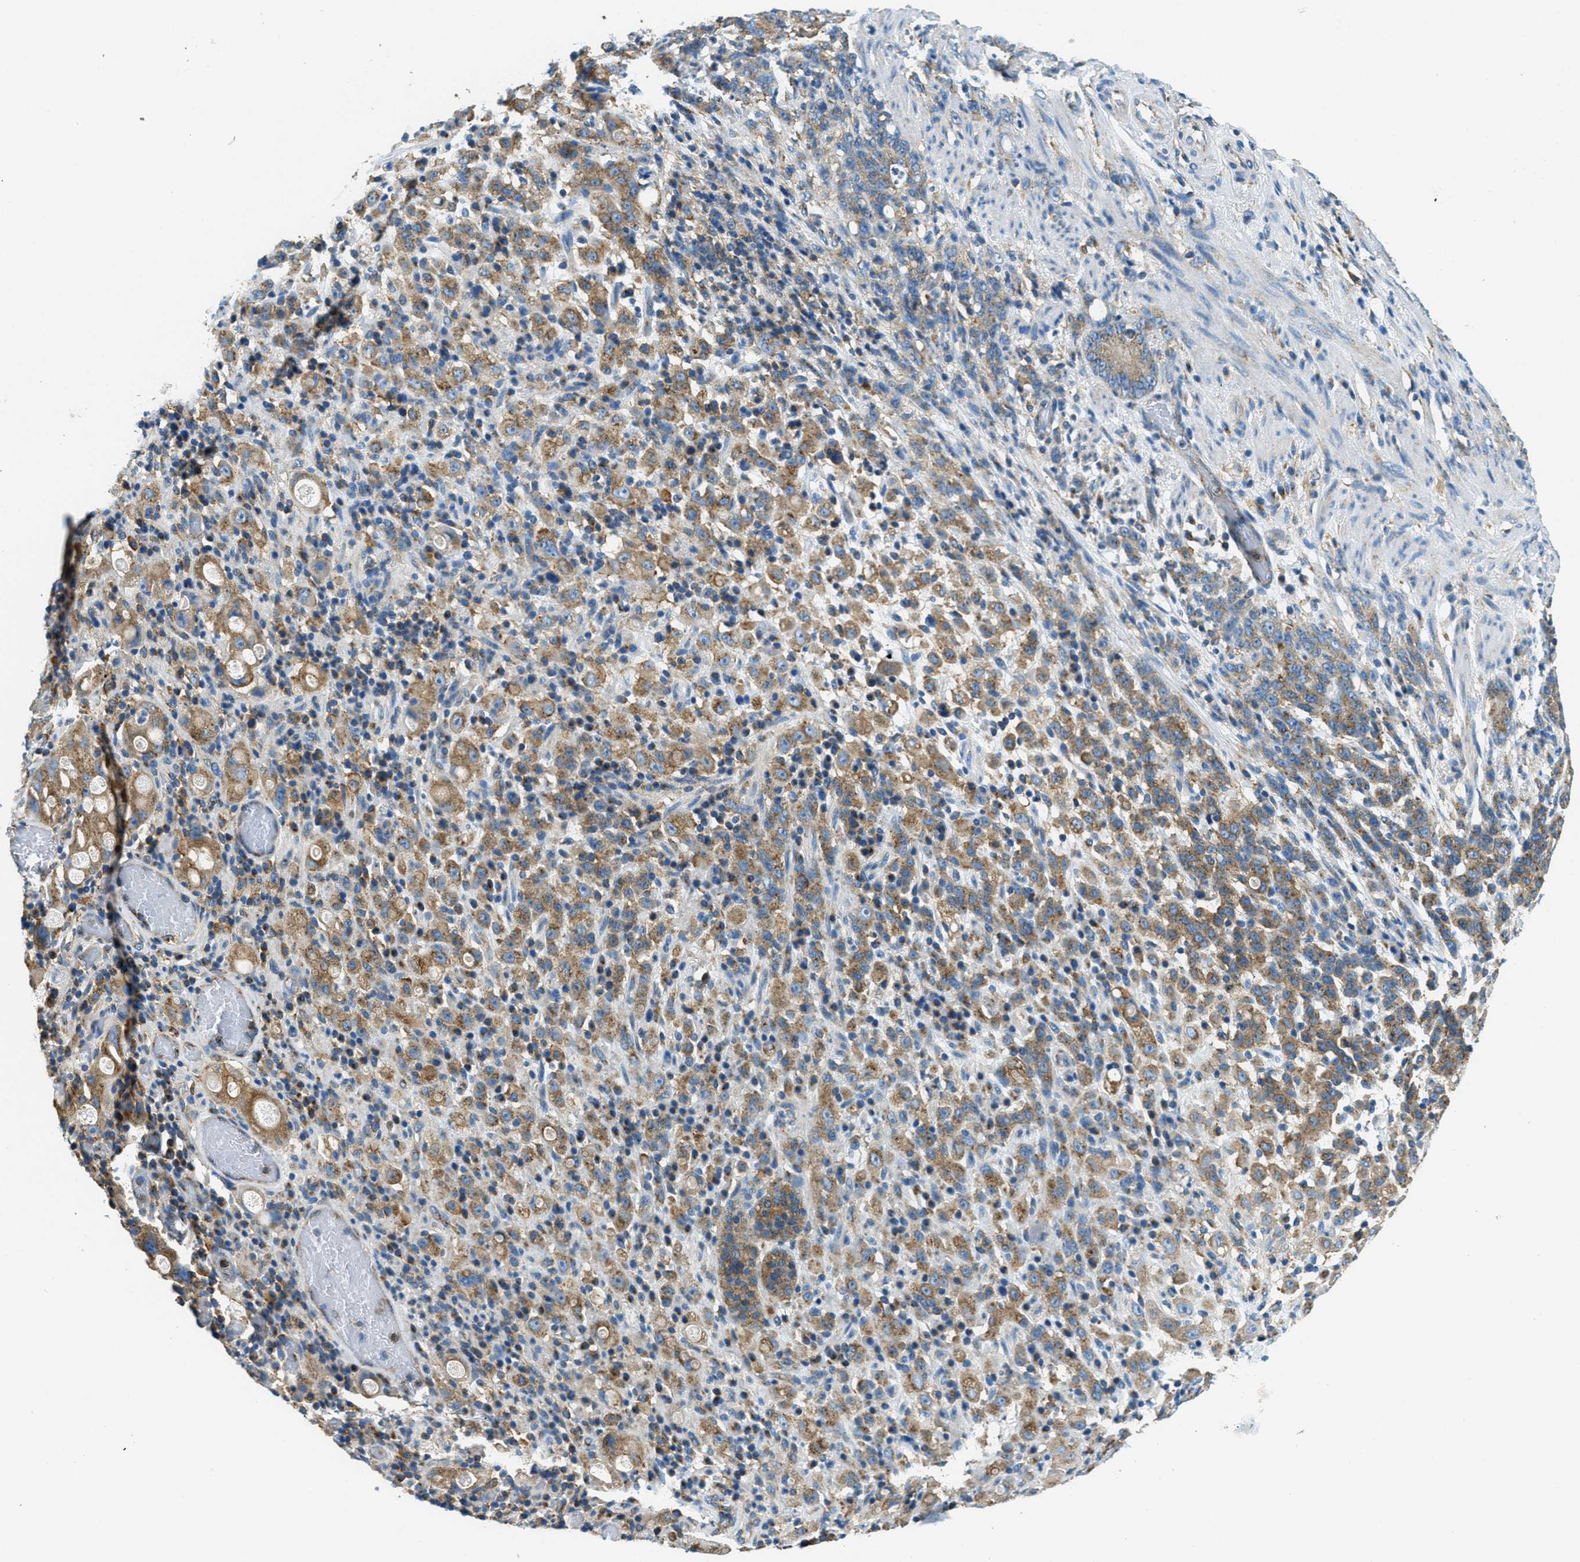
{"staining": {"intensity": "moderate", "quantity": ">75%", "location": "cytoplasmic/membranous"}, "tissue": "stomach cancer", "cell_type": "Tumor cells", "image_type": "cancer", "snomed": [{"axis": "morphology", "description": "Adenocarcinoma, NOS"}, {"axis": "topography", "description": "Stomach, lower"}], "caption": "There is medium levels of moderate cytoplasmic/membranous staining in tumor cells of stomach cancer (adenocarcinoma), as demonstrated by immunohistochemical staining (brown color).", "gene": "AP2B1", "patient": {"sex": "male", "age": 88}}